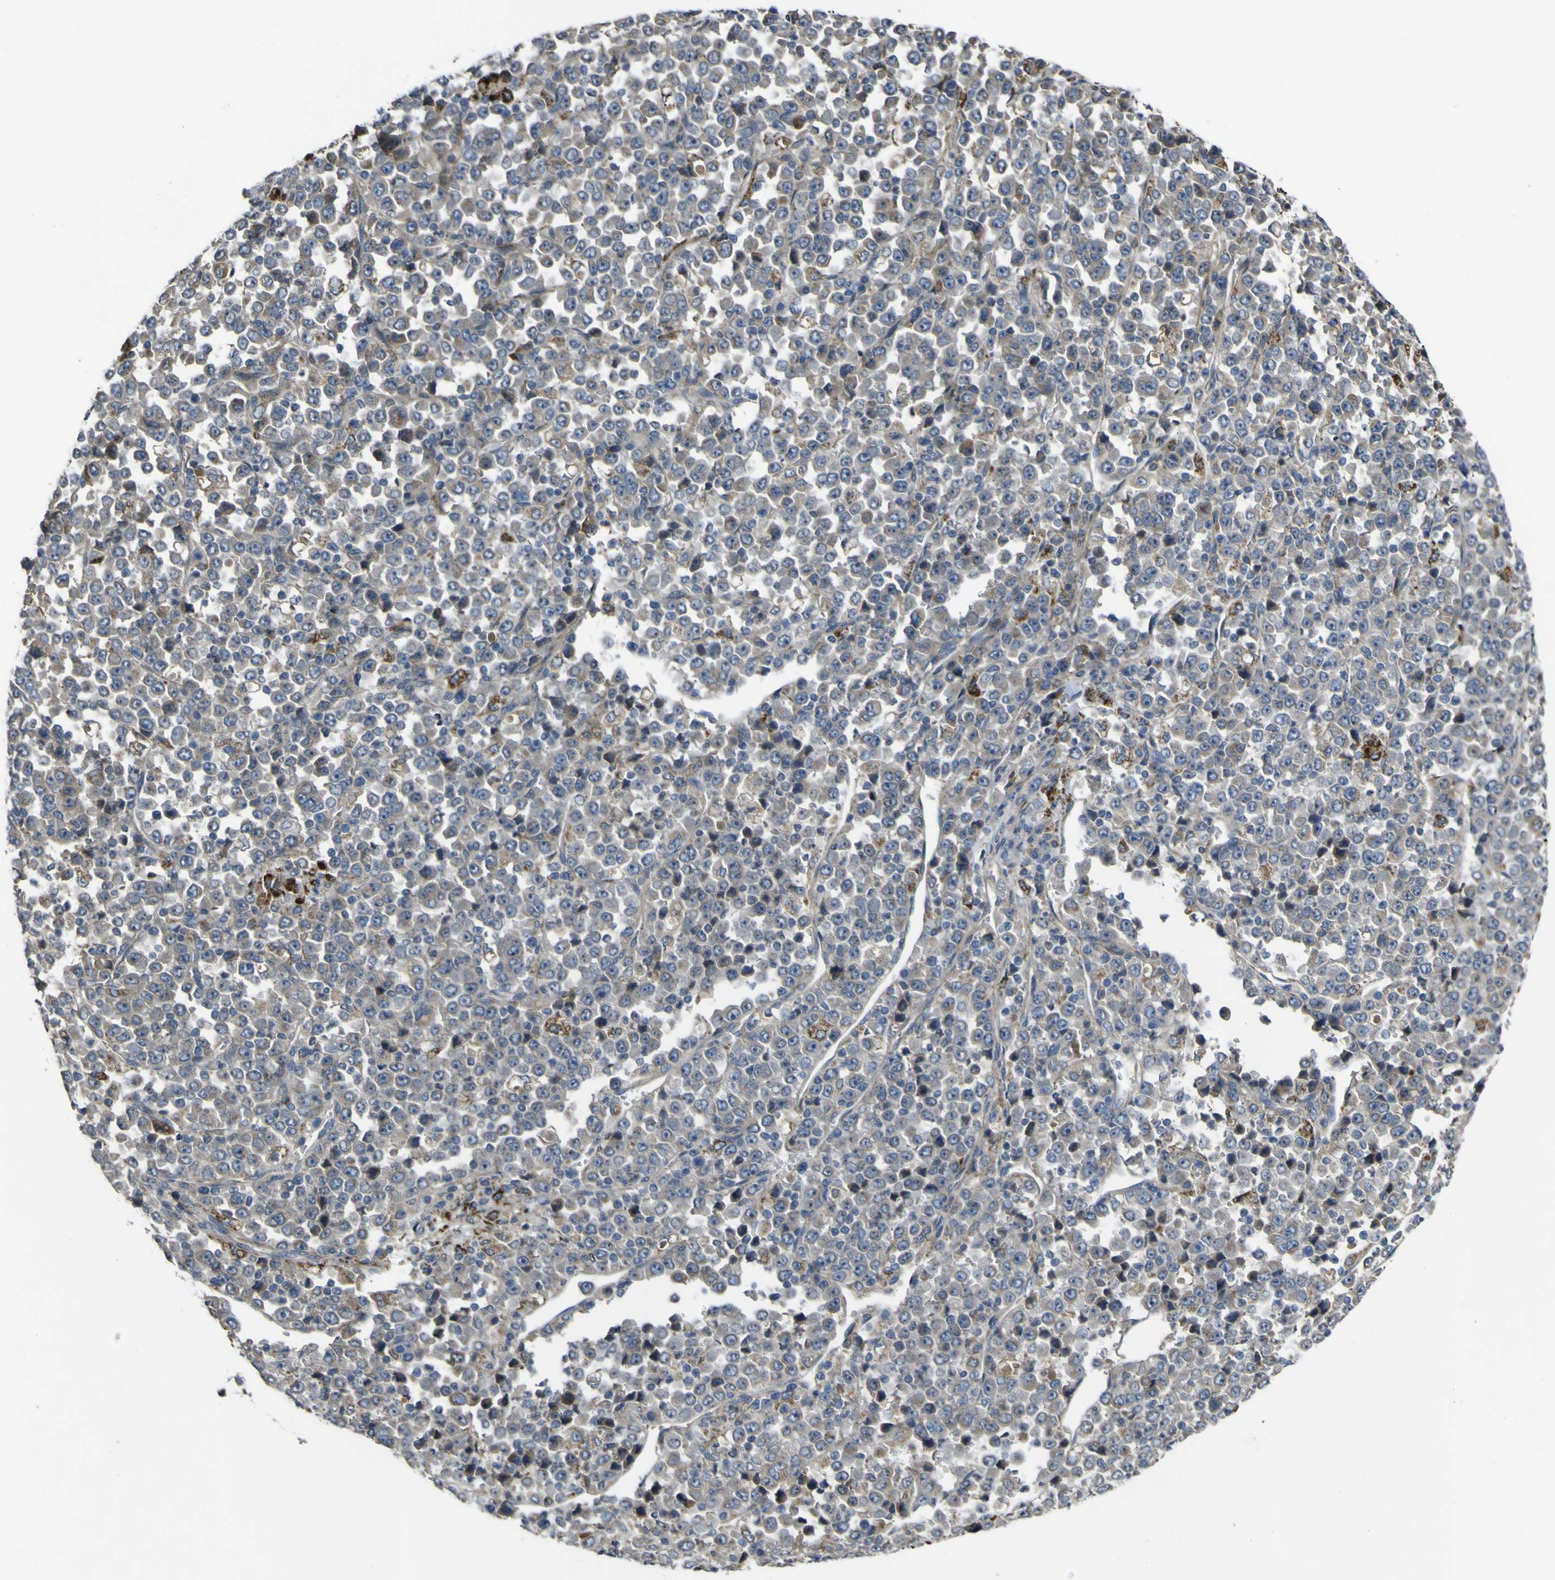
{"staining": {"intensity": "negative", "quantity": "none", "location": "none"}, "tissue": "stomach cancer", "cell_type": "Tumor cells", "image_type": "cancer", "snomed": [{"axis": "morphology", "description": "Normal tissue, NOS"}, {"axis": "morphology", "description": "Adenocarcinoma, NOS"}, {"axis": "topography", "description": "Stomach, upper"}, {"axis": "topography", "description": "Stomach"}], "caption": "Human stomach cancer (adenocarcinoma) stained for a protein using immunohistochemistry displays no expression in tumor cells.", "gene": "GPLD1", "patient": {"sex": "male", "age": 59}}